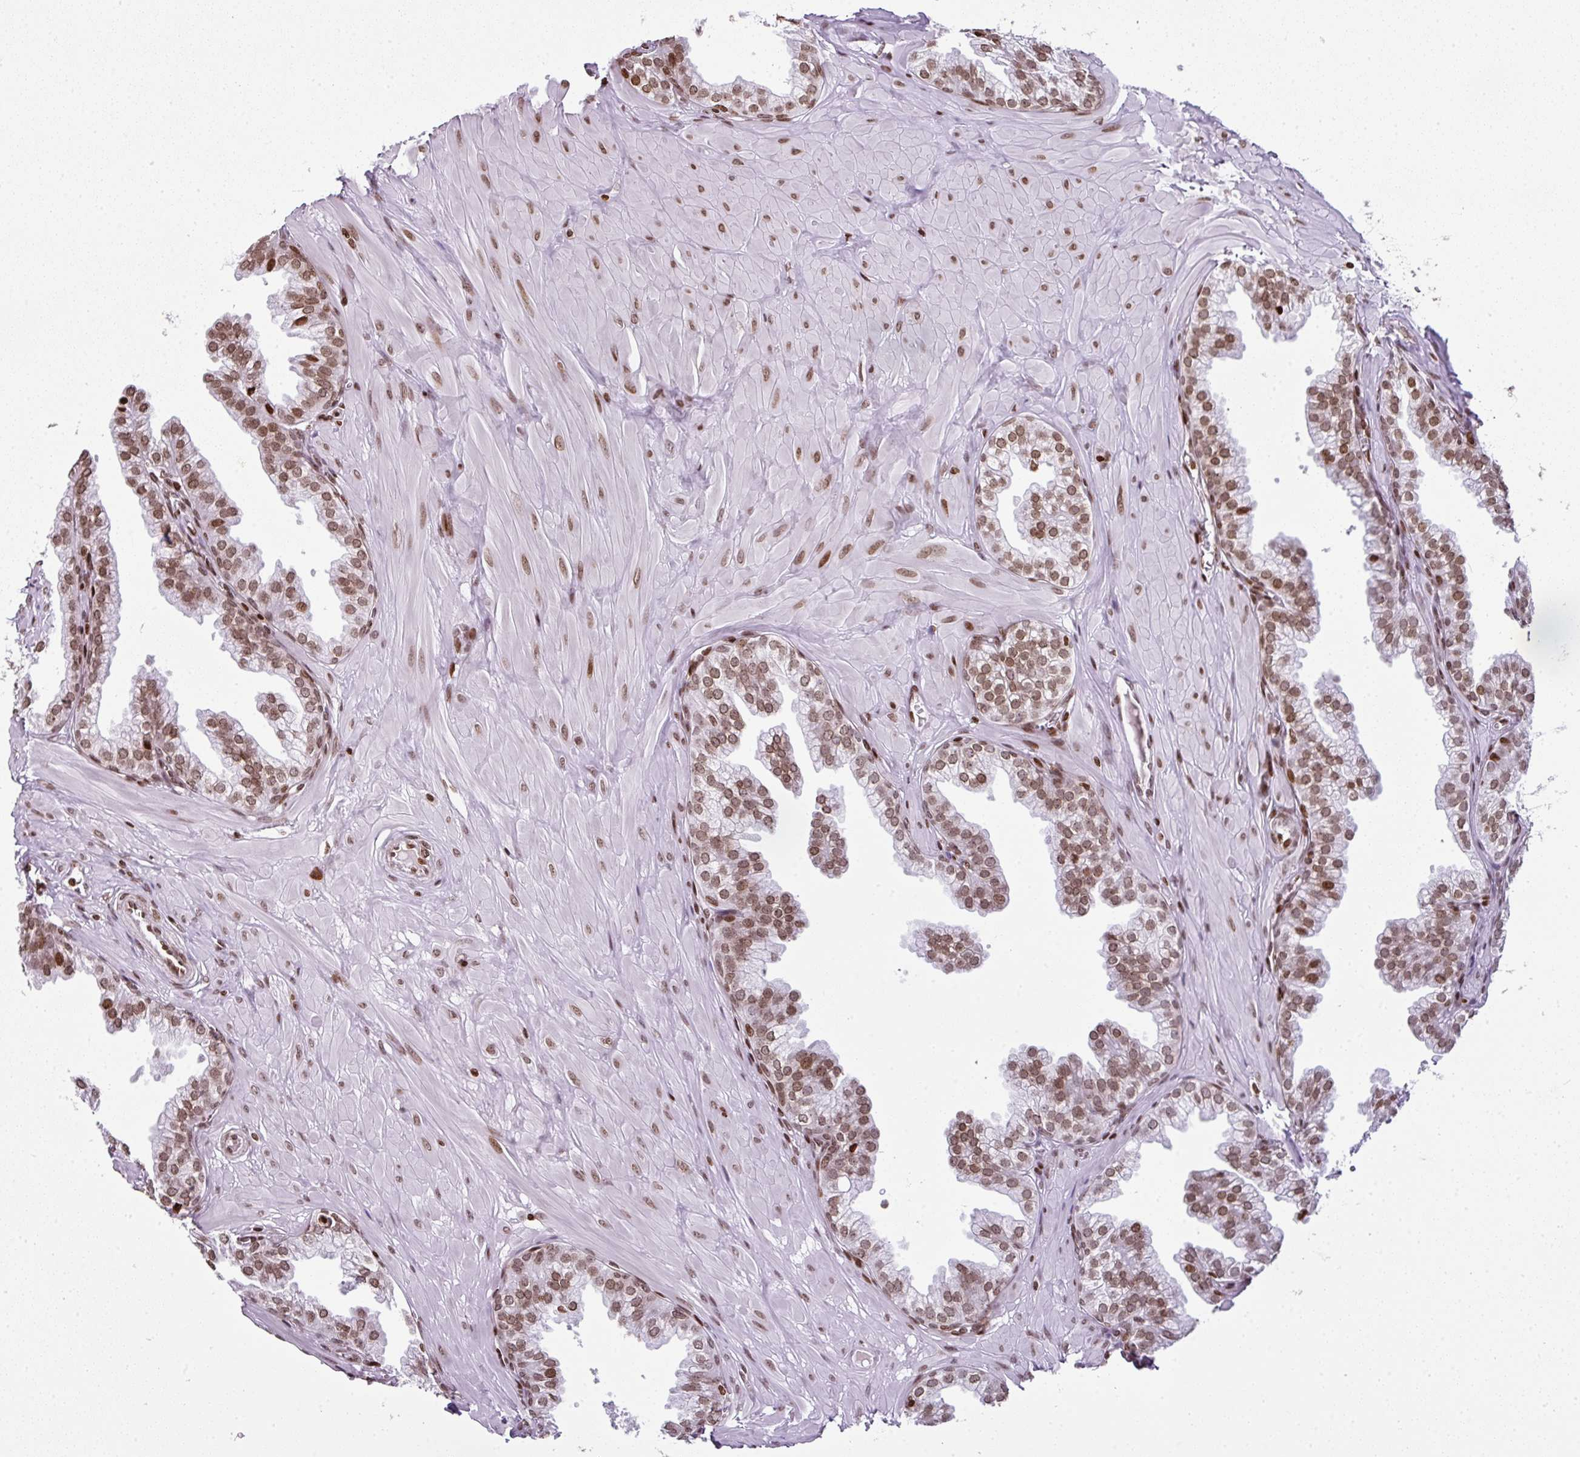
{"staining": {"intensity": "moderate", "quantity": ">75%", "location": "nuclear"}, "tissue": "prostate", "cell_type": "Glandular cells", "image_type": "normal", "snomed": [{"axis": "morphology", "description": "Normal tissue, NOS"}, {"axis": "topography", "description": "Prostate"}, {"axis": "topography", "description": "Peripheral nerve tissue"}], "caption": "DAB (3,3'-diaminobenzidine) immunohistochemical staining of benign human prostate reveals moderate nuclear protein positivity in approximately >75% of glandular cells.", "gene": "RASL11A", "patient": {"sex": "male", "age": 55}}